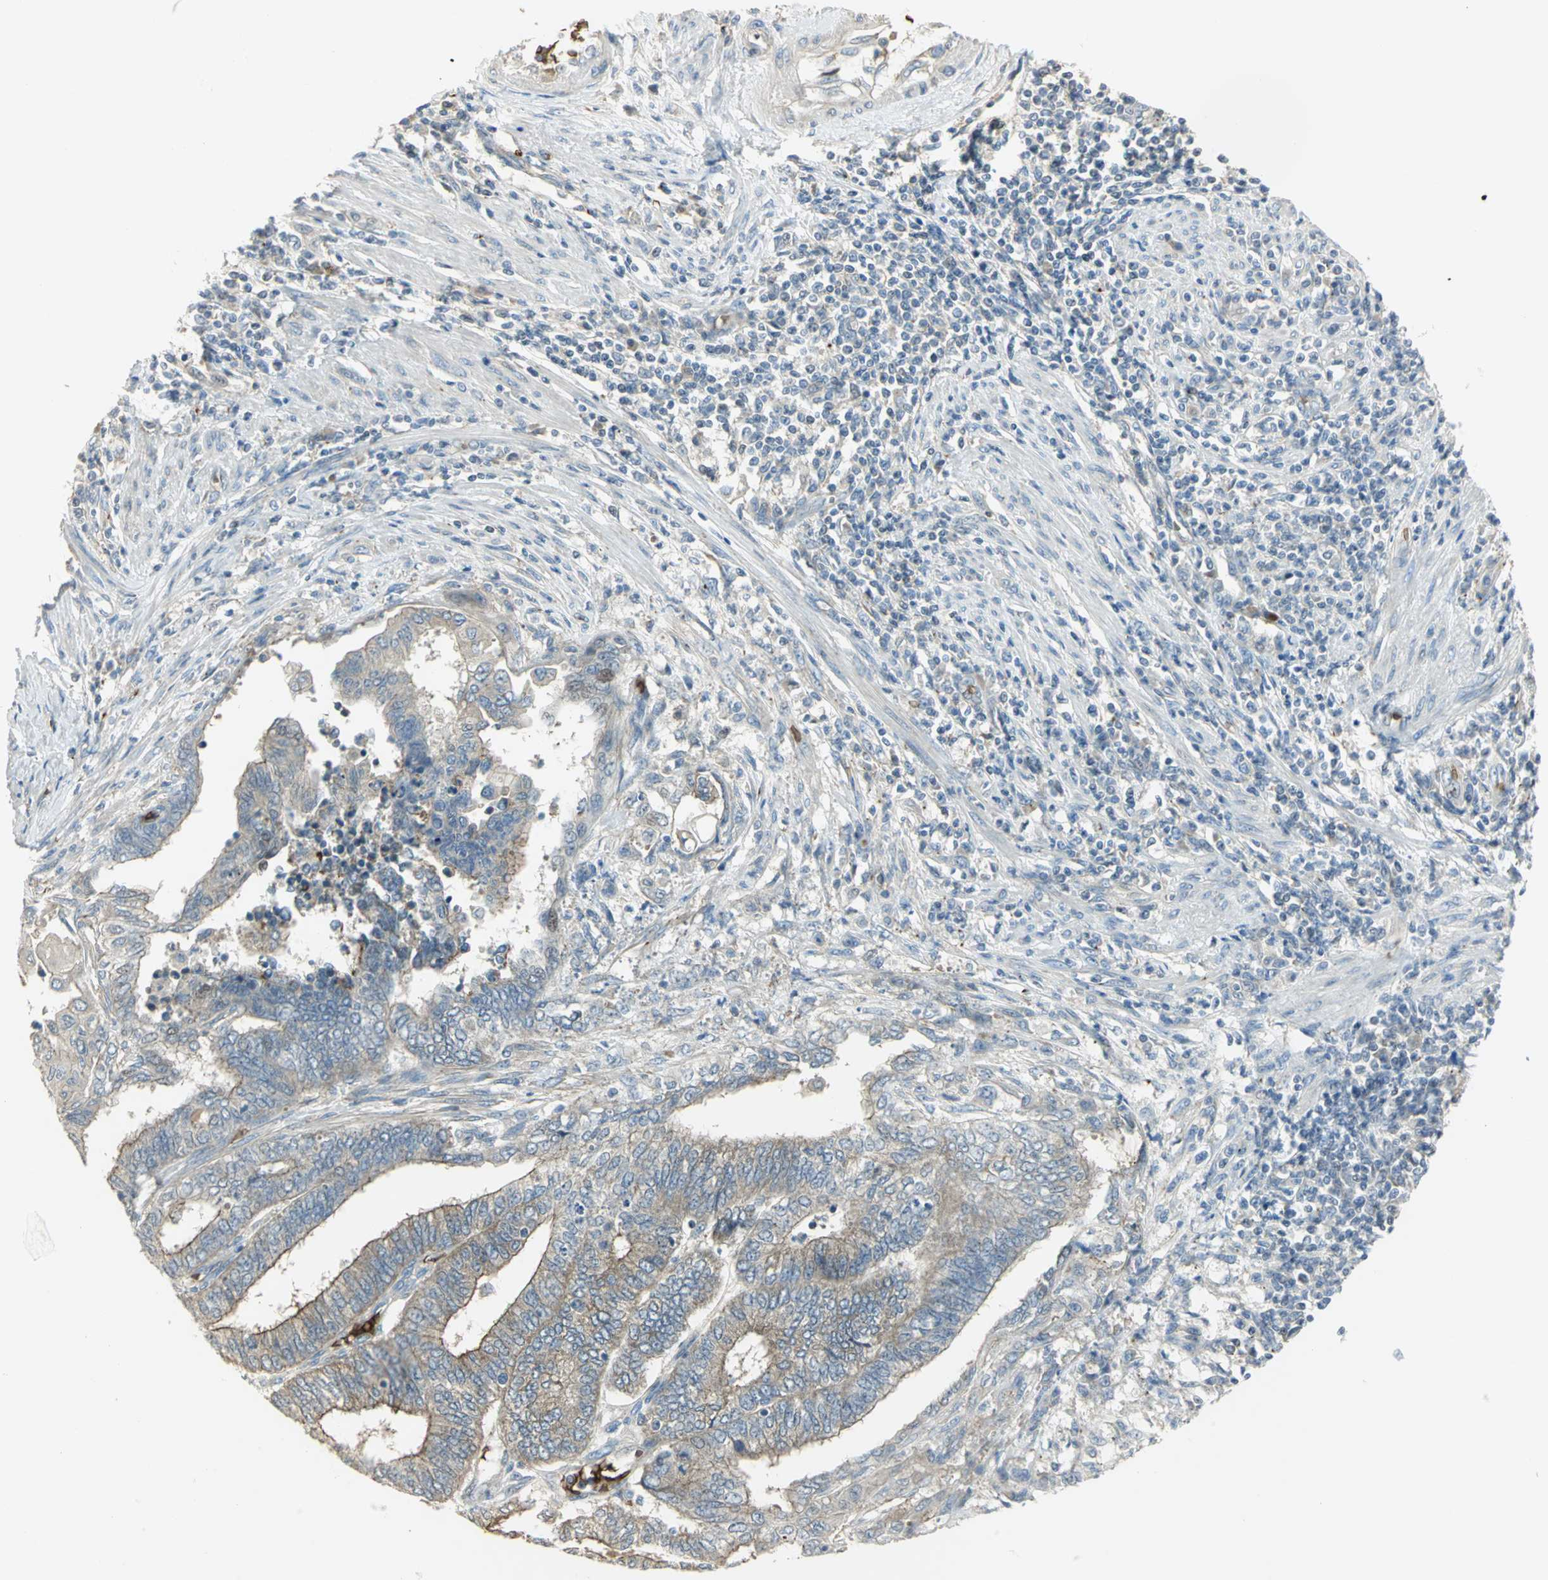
{"staining": {"intensity": "moderate", "quantity": ">75%", "location": "cytoplasmic/membranous"}, "tissue": "endometrial cancer", "cell_type": "Tumor cells", "image_type": "cancer", "snomed": [{"axis": "morphology", "description": "Adenocarcinoma, NOS"}, {"axis": "topography", "description": "Uterus"}, {"axis": "topography", "description": "Endometrium"}], "caption": "An image of endometrial cancer stained for a protein displays moderate cytoplasmic/membranous brown staining in tumor cells.", "gene": "ANK1", "patient": {"sex": "female", "age": 70}}